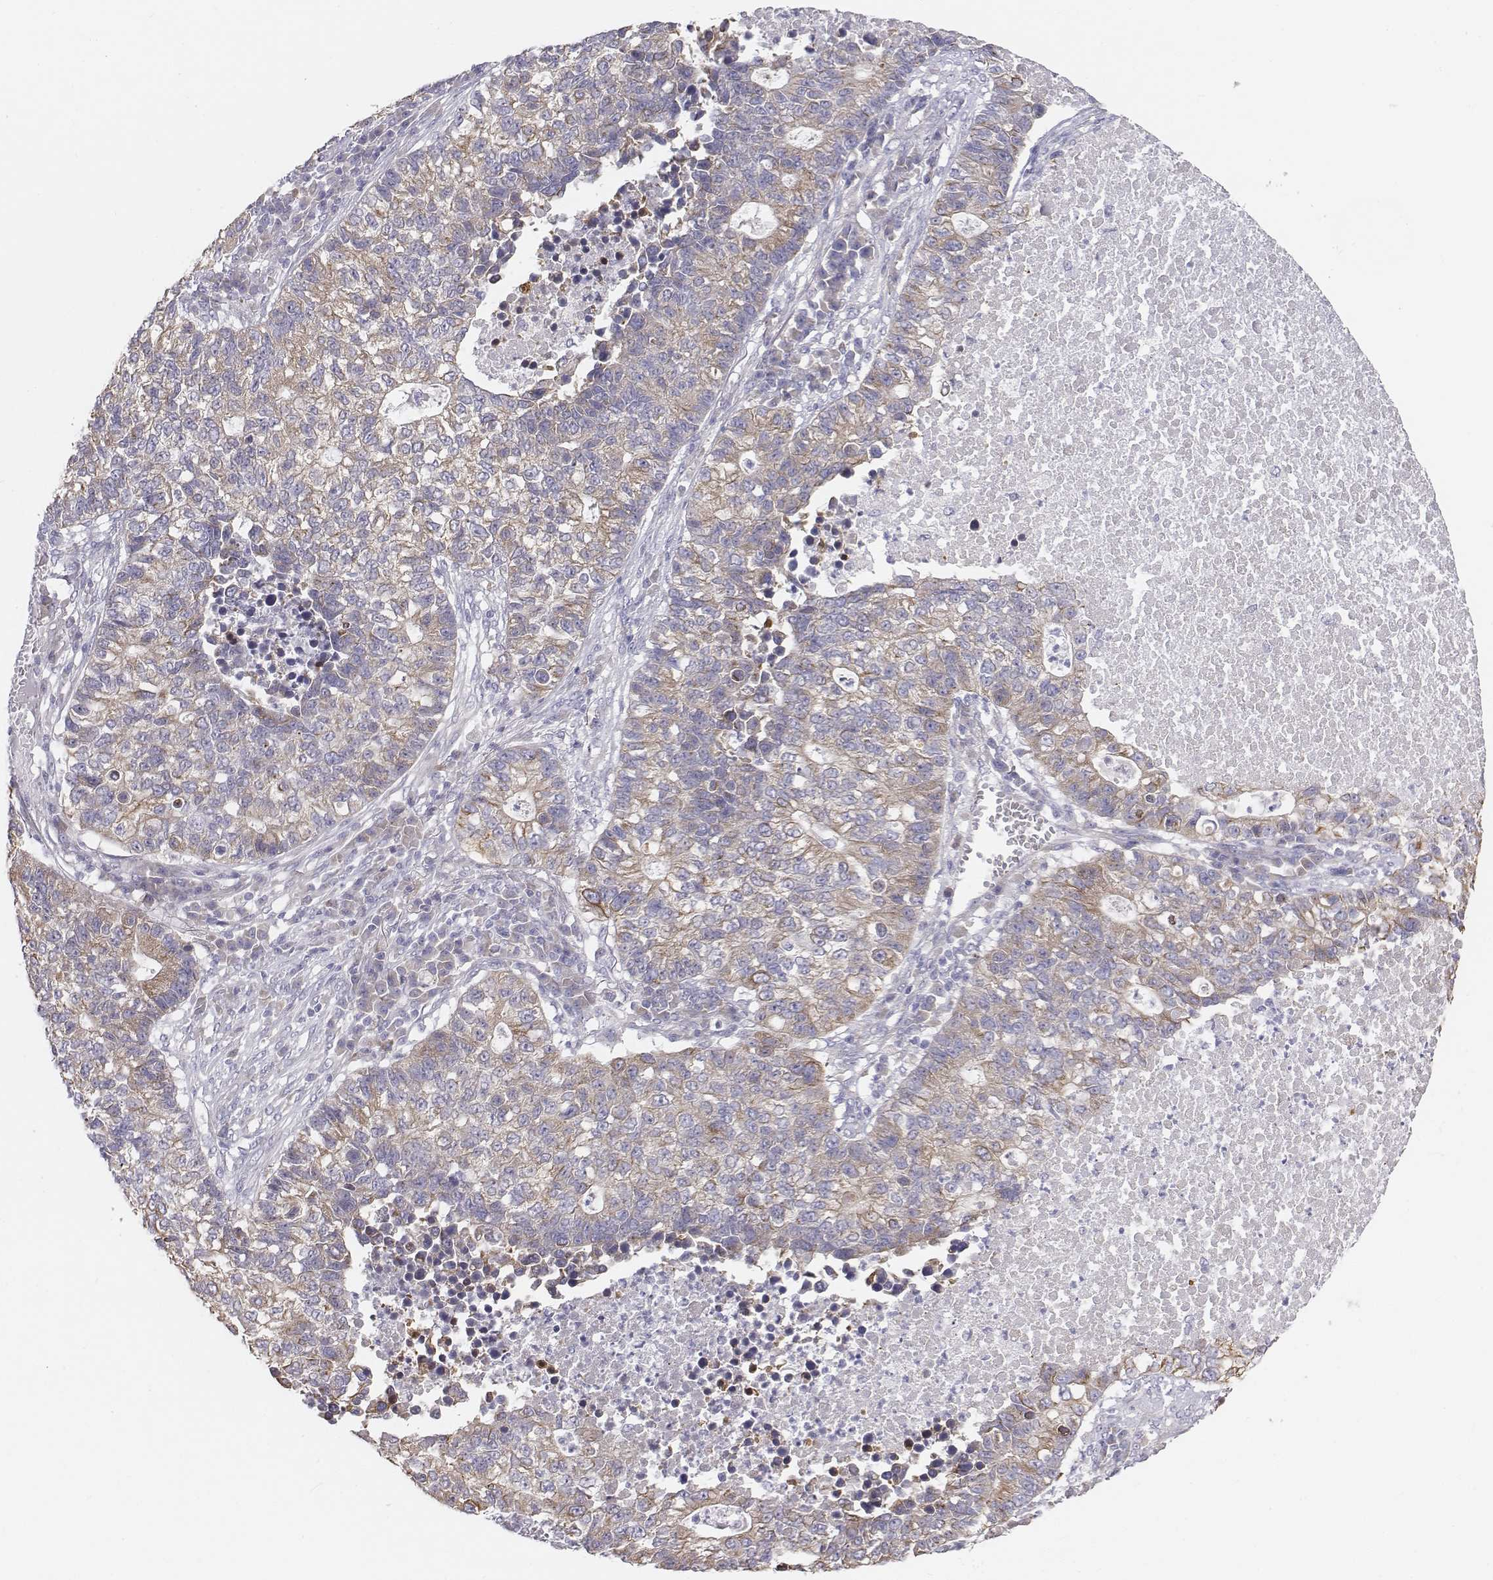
{"staining": {"intensity": "weak", "quantity": "25%-75%", "location": "cytoplasmic/membranous"}, "tissue": "lung cancer", "cell_type": "Tumor cells", "image_type": "cancer", "snomed": [{"axis": "morphology", "description": "Adenocarcinoma, NOS"}, {"axis": "topography", "description": "Lung"}], "caption": "IHC image of neoplastic tissue: human lung cancer (adenocarcinoma) stained using IHC shows low levels of weak protein expression localized specifically in the cytoplasmic/membranous of tumor cells, appearing as a cytoplasmic/membranous brown color.", "gene": "CHST14", "patient": {"sex": "male", "age": 57}}